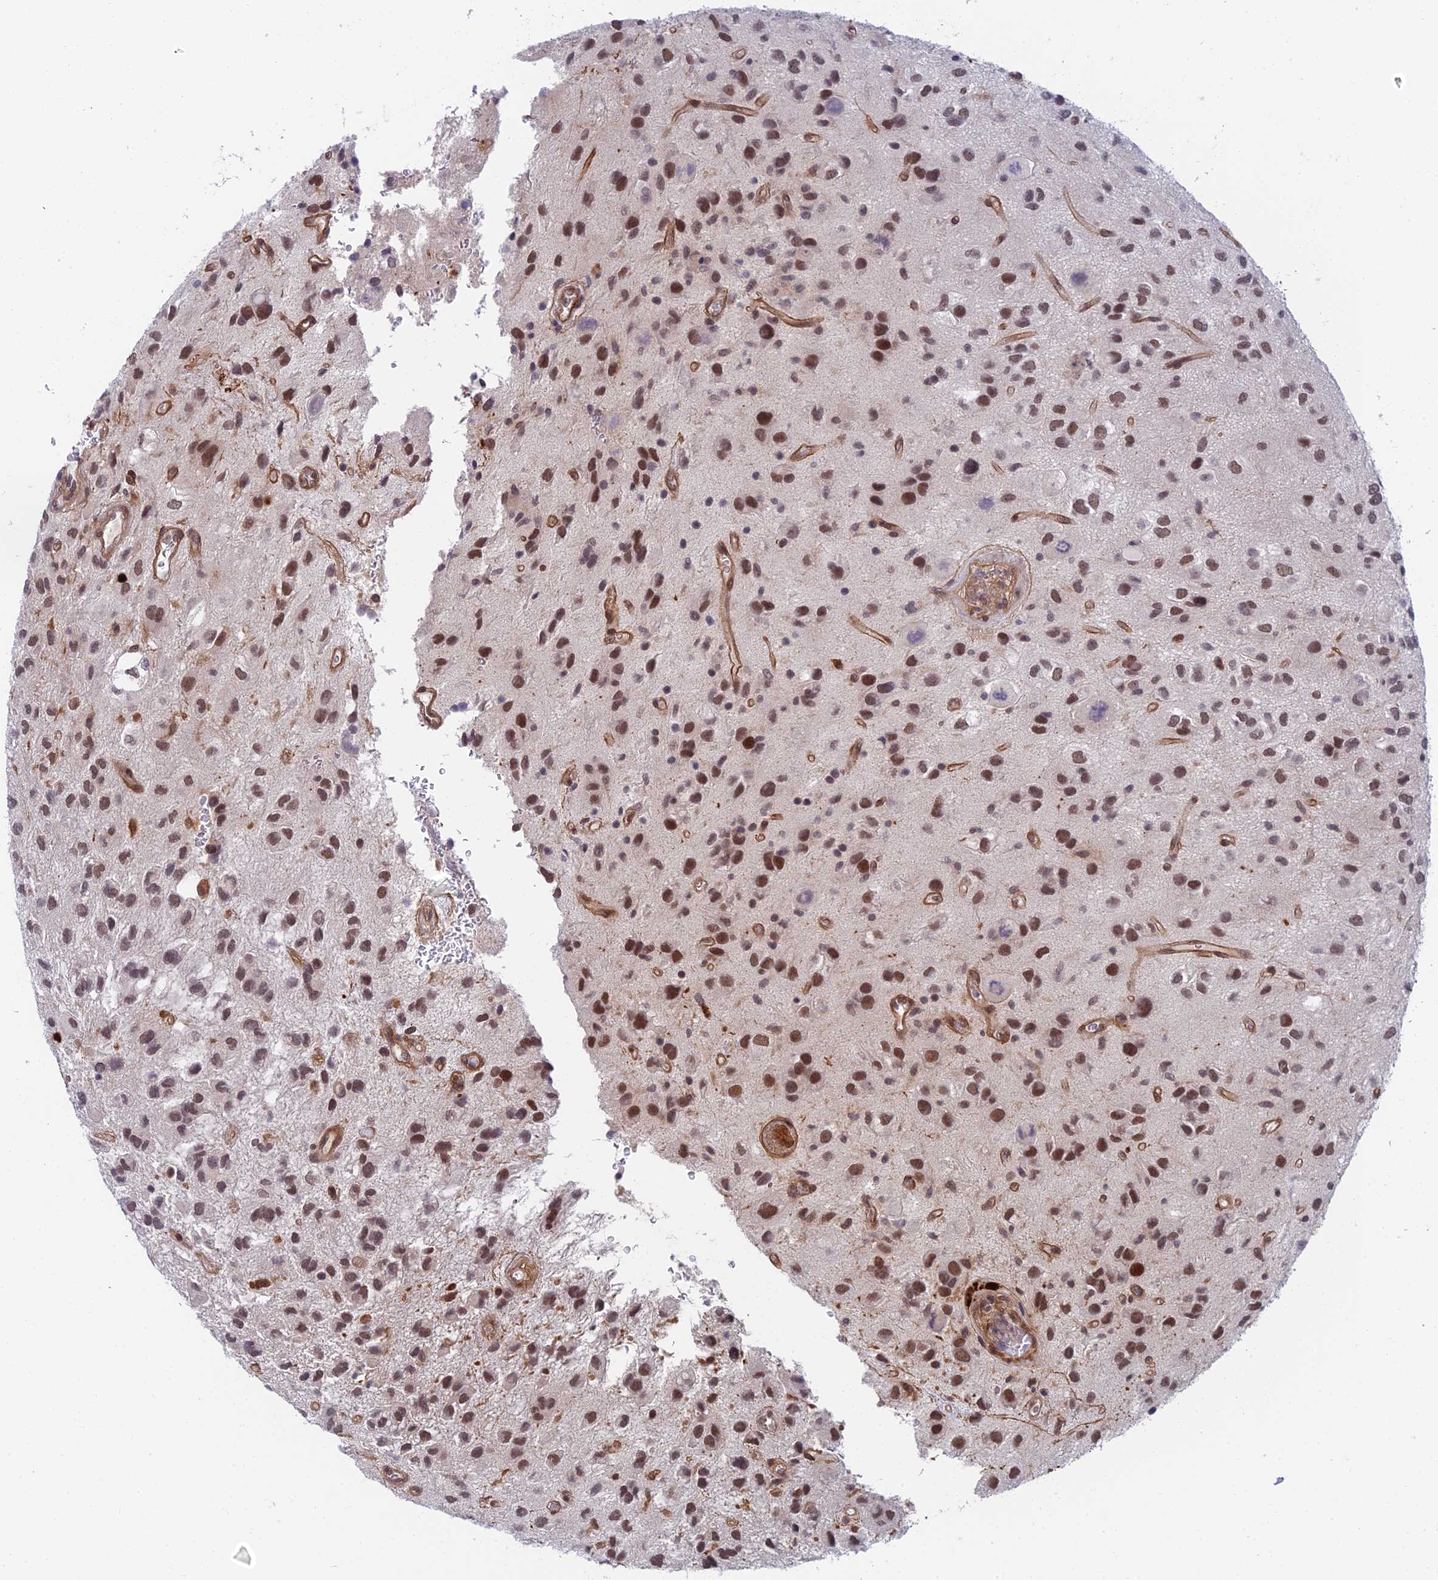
{"staining": {"intensity": "strong", "quantity": "25%-75%", "location": "nuclear"}, "tissue": "glioma", "cell_type": "Tumor cells", "image_type": "cancer", "snomed": [{"axis": "morphology", "description": "Glioma, malignant, Low grade"}, {"axis": "topography", "description": "Brain"}], "caption": "Immunohistochemical staining of human glioma exhibits high levels of strong nuclear protein positivity in approximately 25%-75% of tumor cells.", "gene": "NSMCE1", "patient": {"sex": "male", "age": 66}}